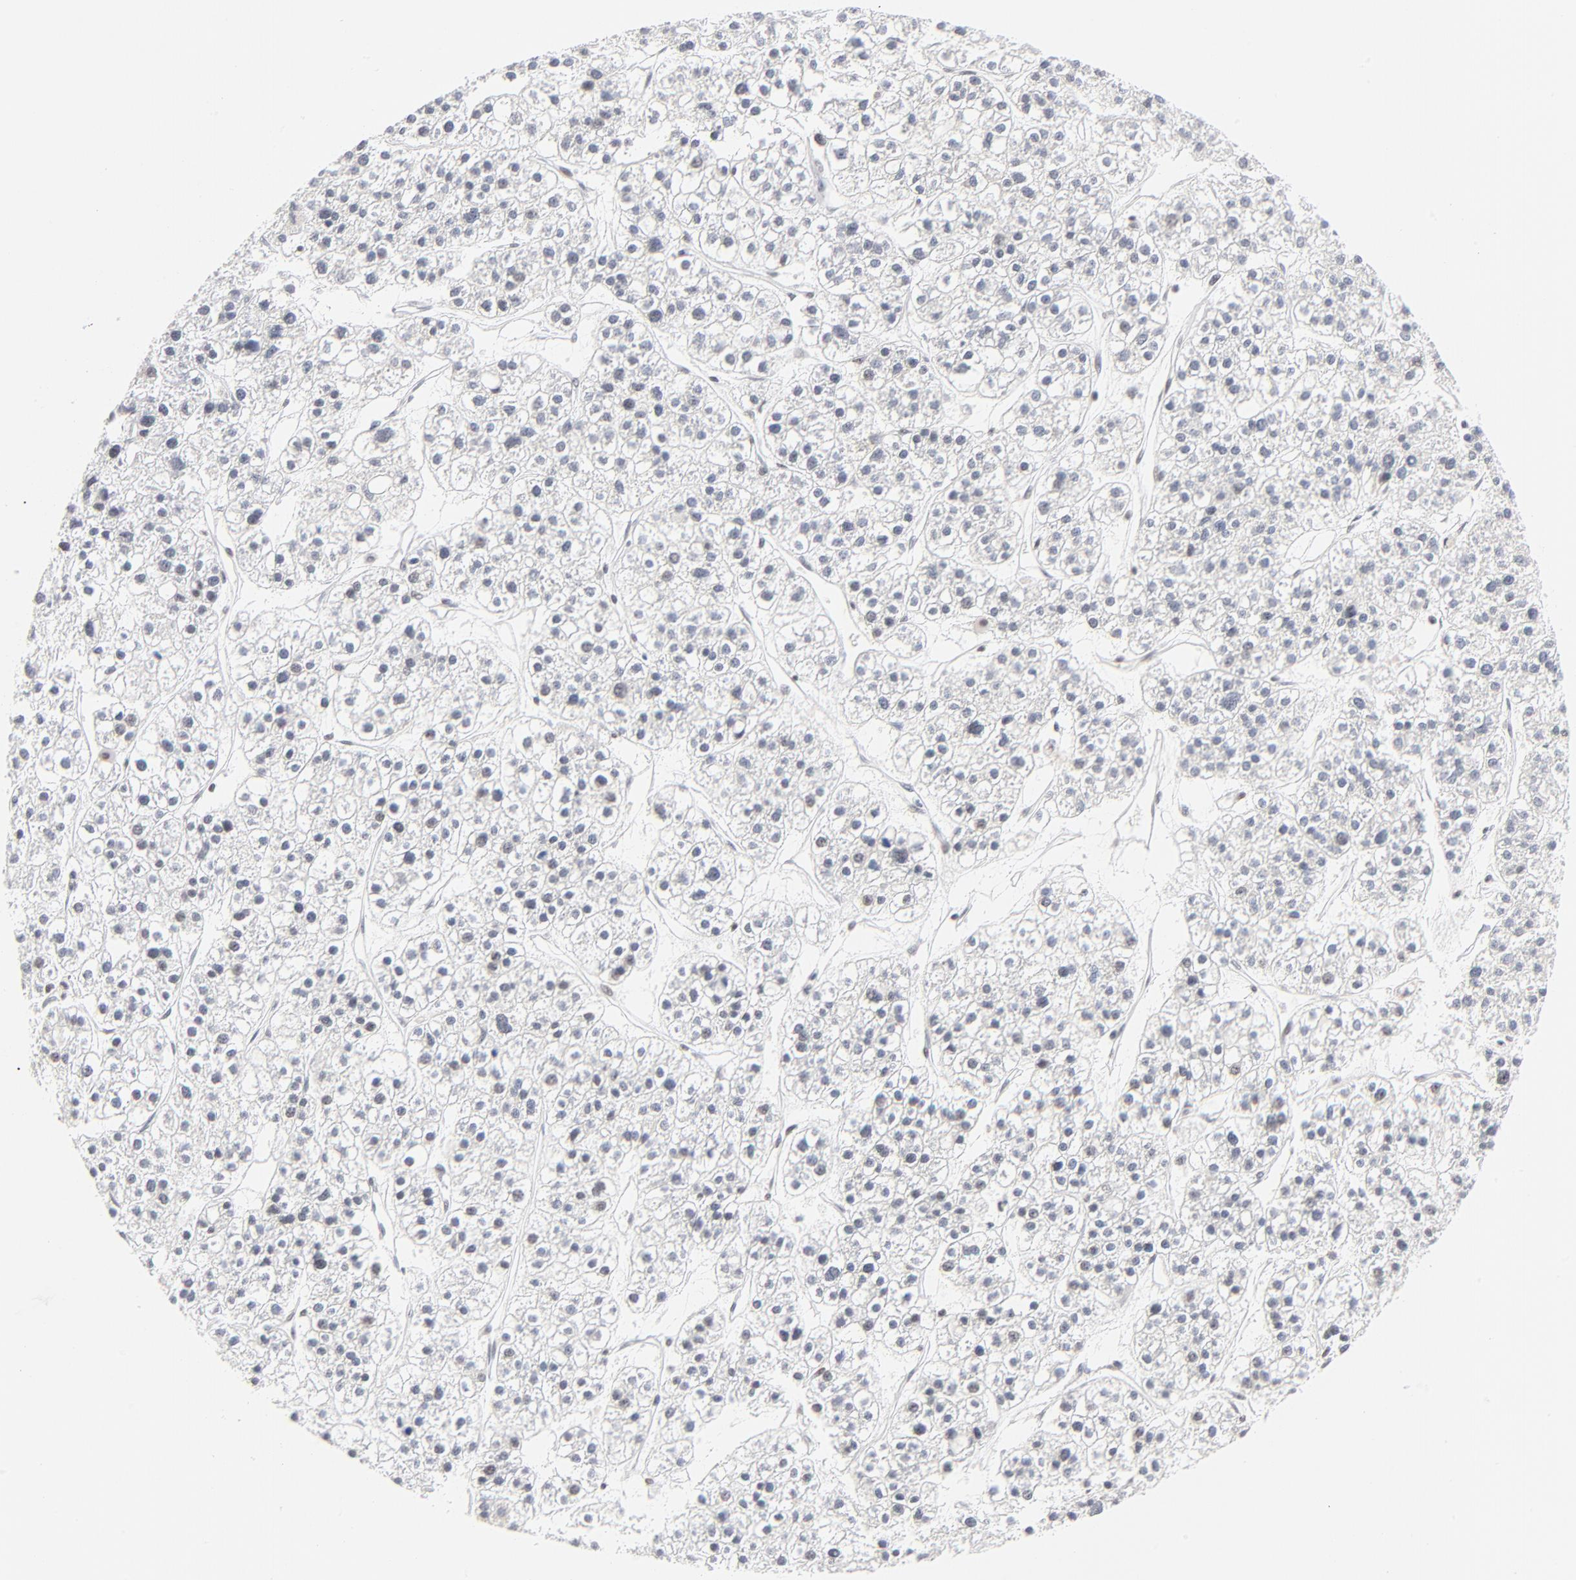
{"staining": {"intensity": "negative", "quantity": "none", "location": "none"}, "tissue": "liver cancer", "cell_type": "Tumor cells", "image_type": "cancer", "snomed": [{"axis": "morphology", "description": "Carcinoma, Hepatocellular, NOS"}, {"axis": "topography", "description": "Liver"}], "caption": "Human hepatocellular carcinoma (liver) stained for a protein using immunohistochemistry reveals no staining in tumor cells.", "gene": "ZNF143", "patient": {"sex": "female", "age": 85}}